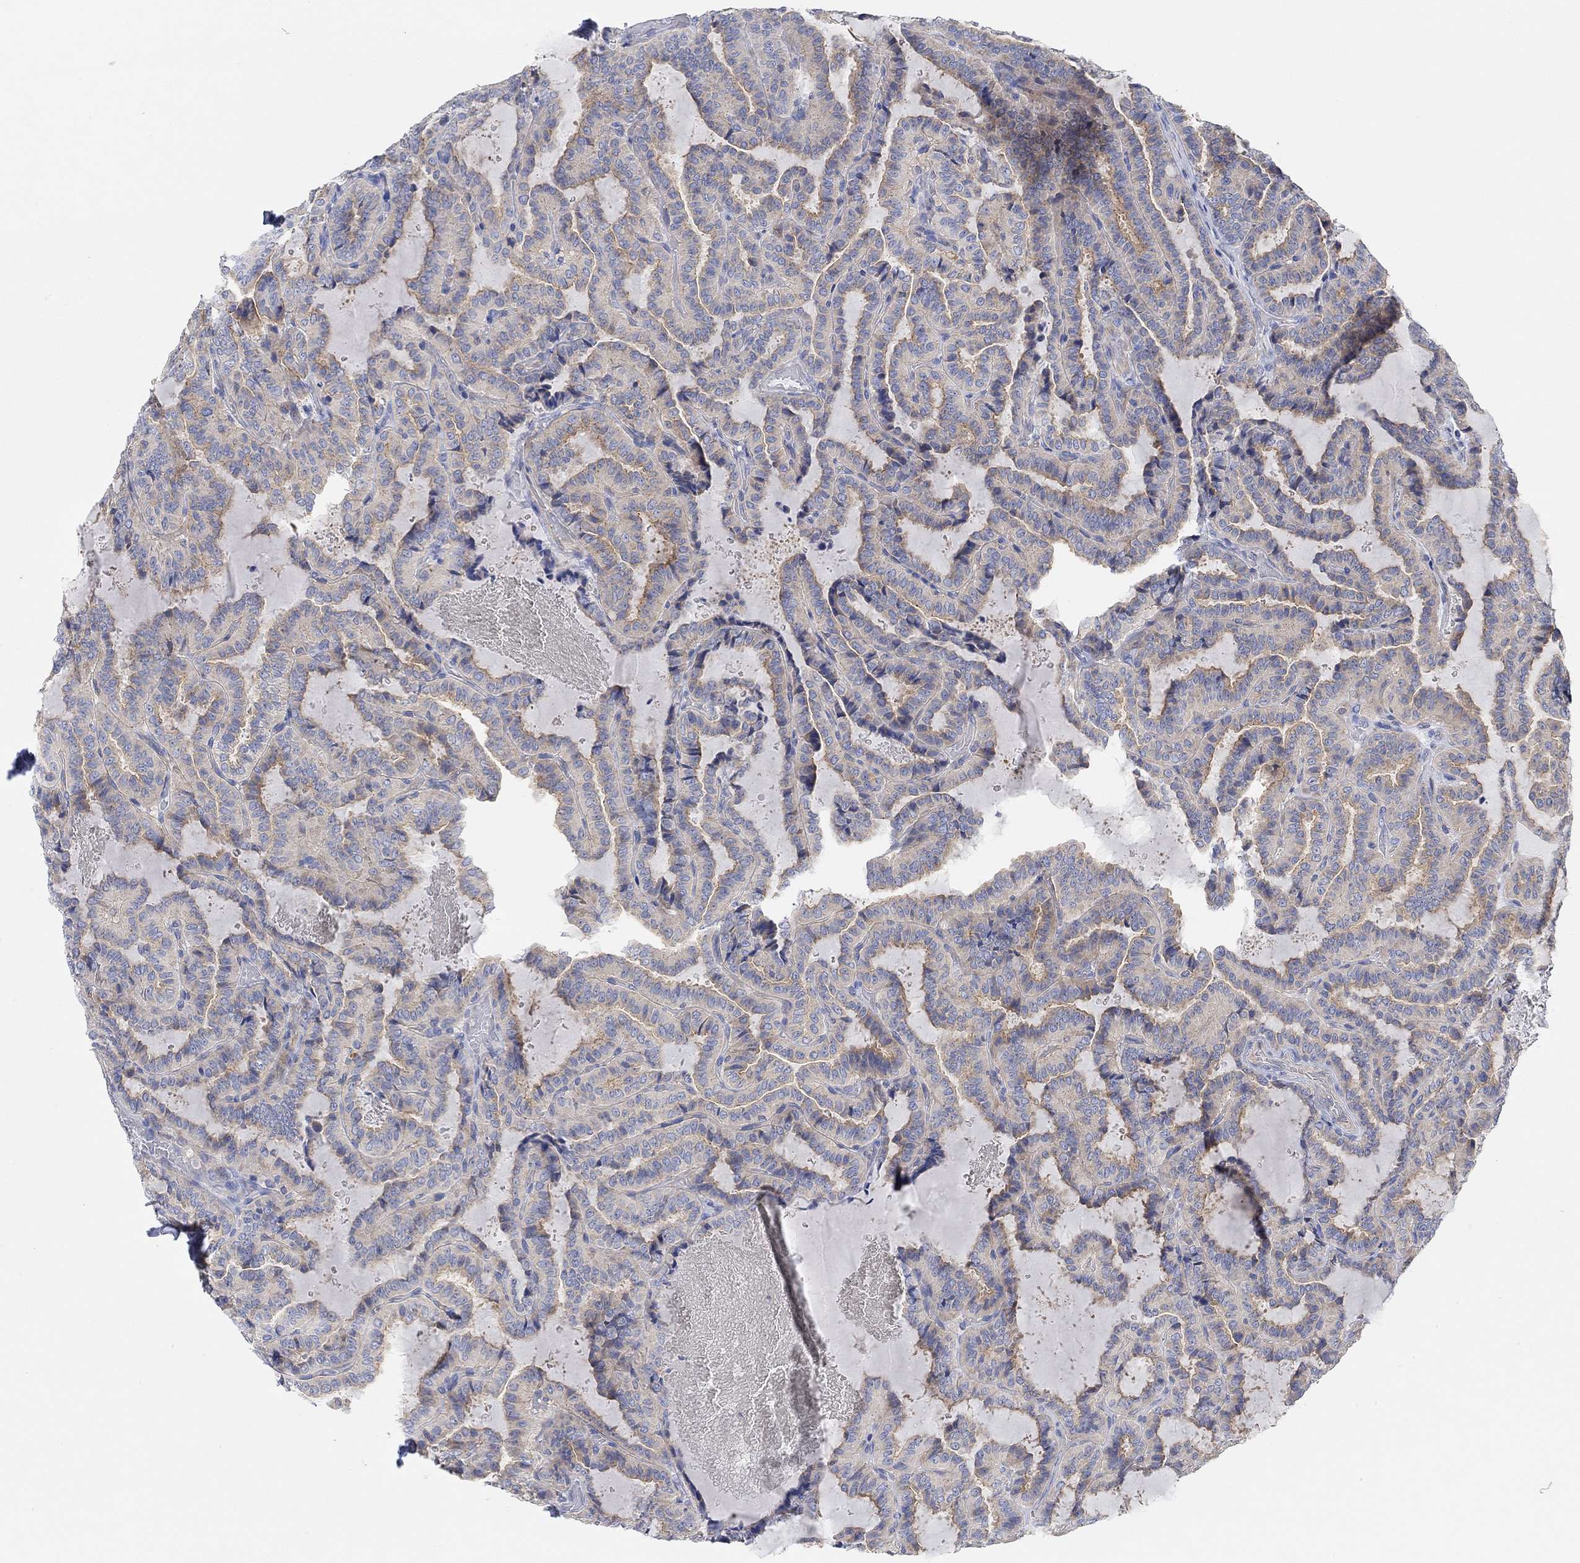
{"staining": {"intensity": "weak", "quantity": ">75%", "location": "cytoplasmic/membranous"}, "tissue": "thyroid cancer", "cell_type": "Tumor cells", "image_type": "cancer", "snomed": [{"axis": "morphology", "description": "Papillary adenocarcinoma, NOS"}, {"axis": "topography", "description": "Thyroid gland"}], "caption": "A brown stain shows weak cytoplasmic/membranous expression of a protein in papillary adenocarcinoma (thyroid) tumor cells.", "gene": "RGS1", "patient": {"sex": "female", "age": 39}}